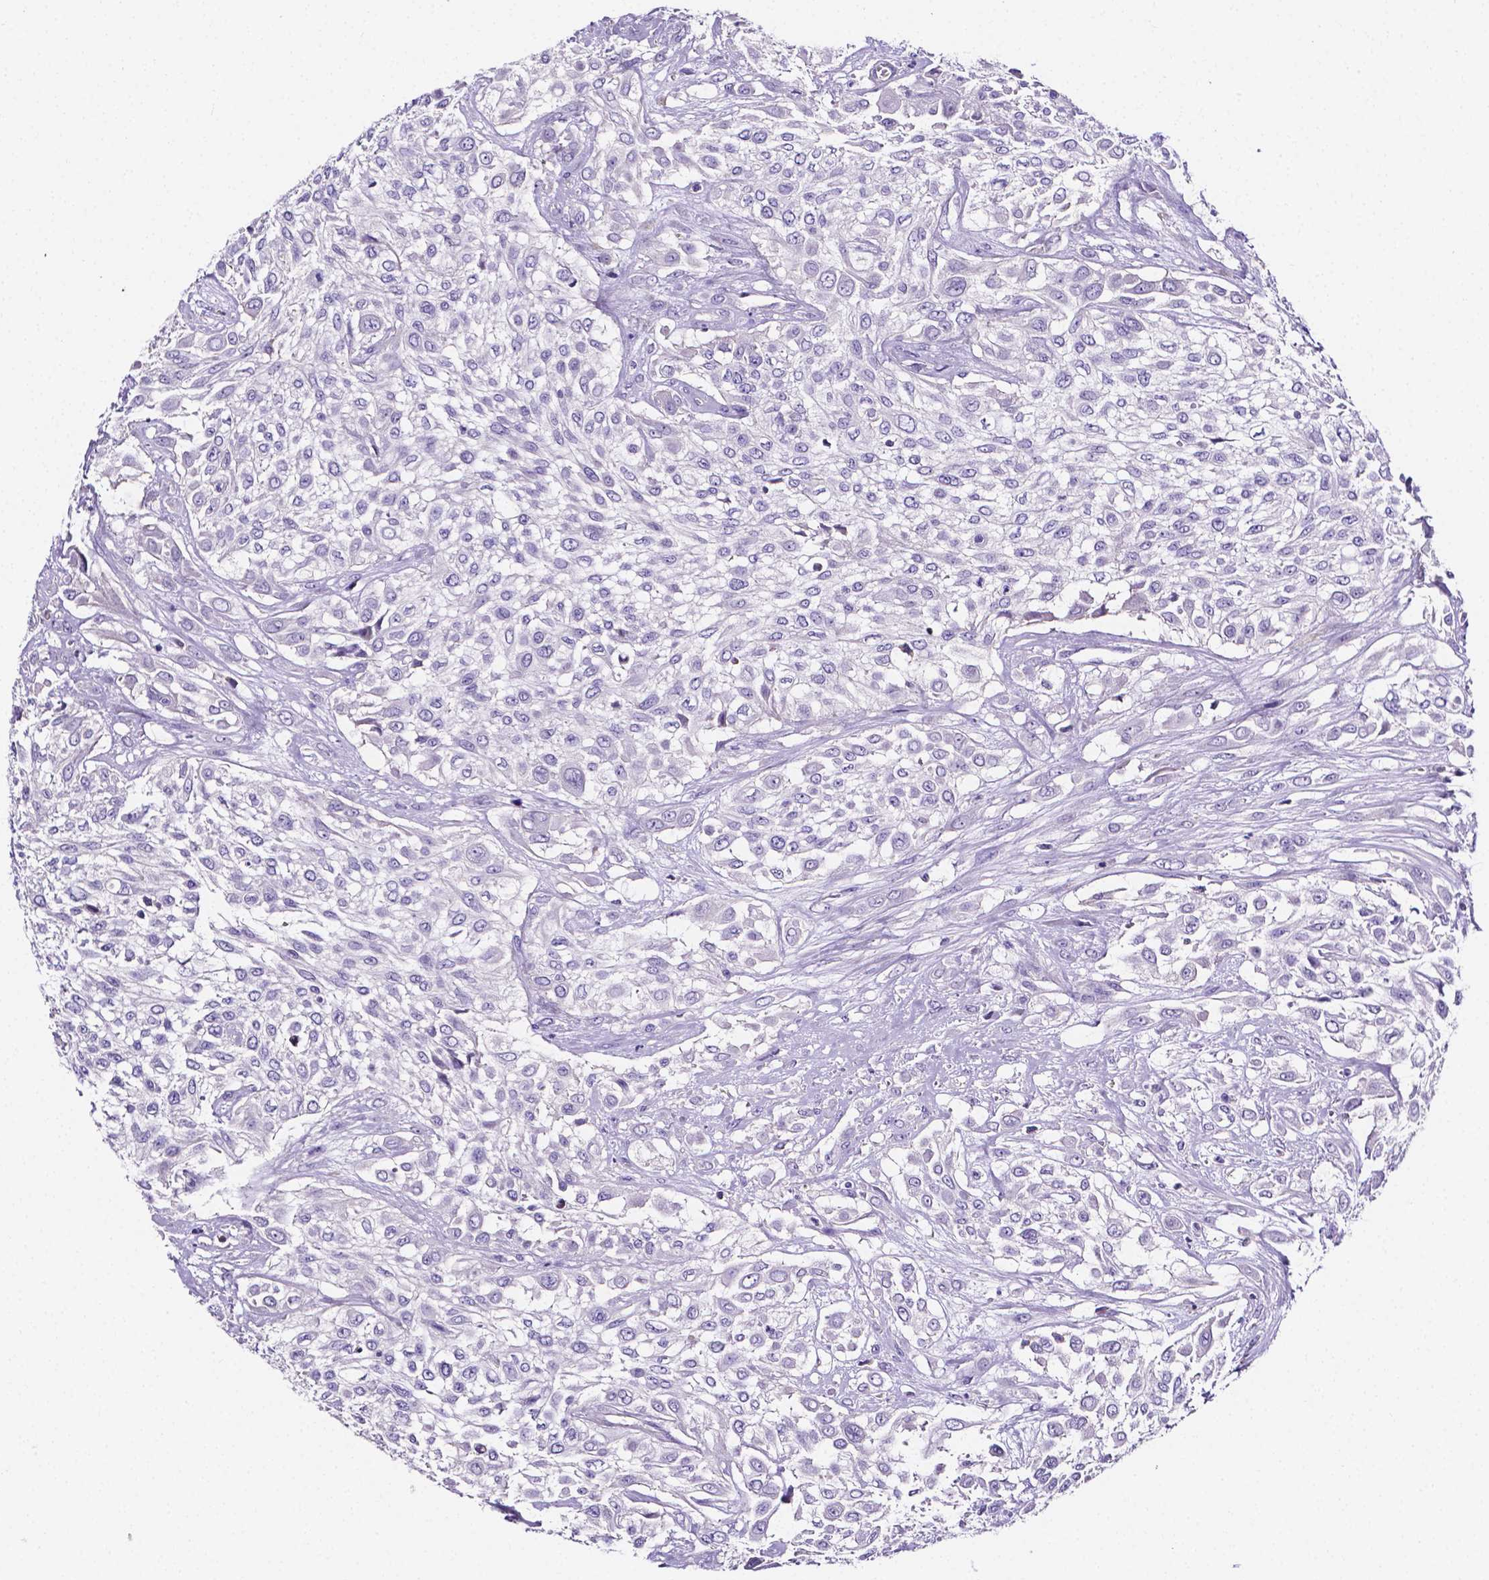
{"staining": {"intensity": "negative", "quantity": "none", "location": "none"}, "tissue": "urothelial cancer", "cell_type": "Tumor cells", "image_type": "cancer", "snomed": [{"axis": "morphology", "description": "Urothelial carcinoma, High grade"}, {"axis": "topography", "description": "Urinary bladder"}], "caption": "This micrograph is of urothelial cancer stained with IHC to label a protein in brown with the nuclei are counter-stained blue. There is no positivity in tumor cells. Nuclei are stained in blue.", "gene": "NRGN", "patient": {"sex": "male", "age": 57}}